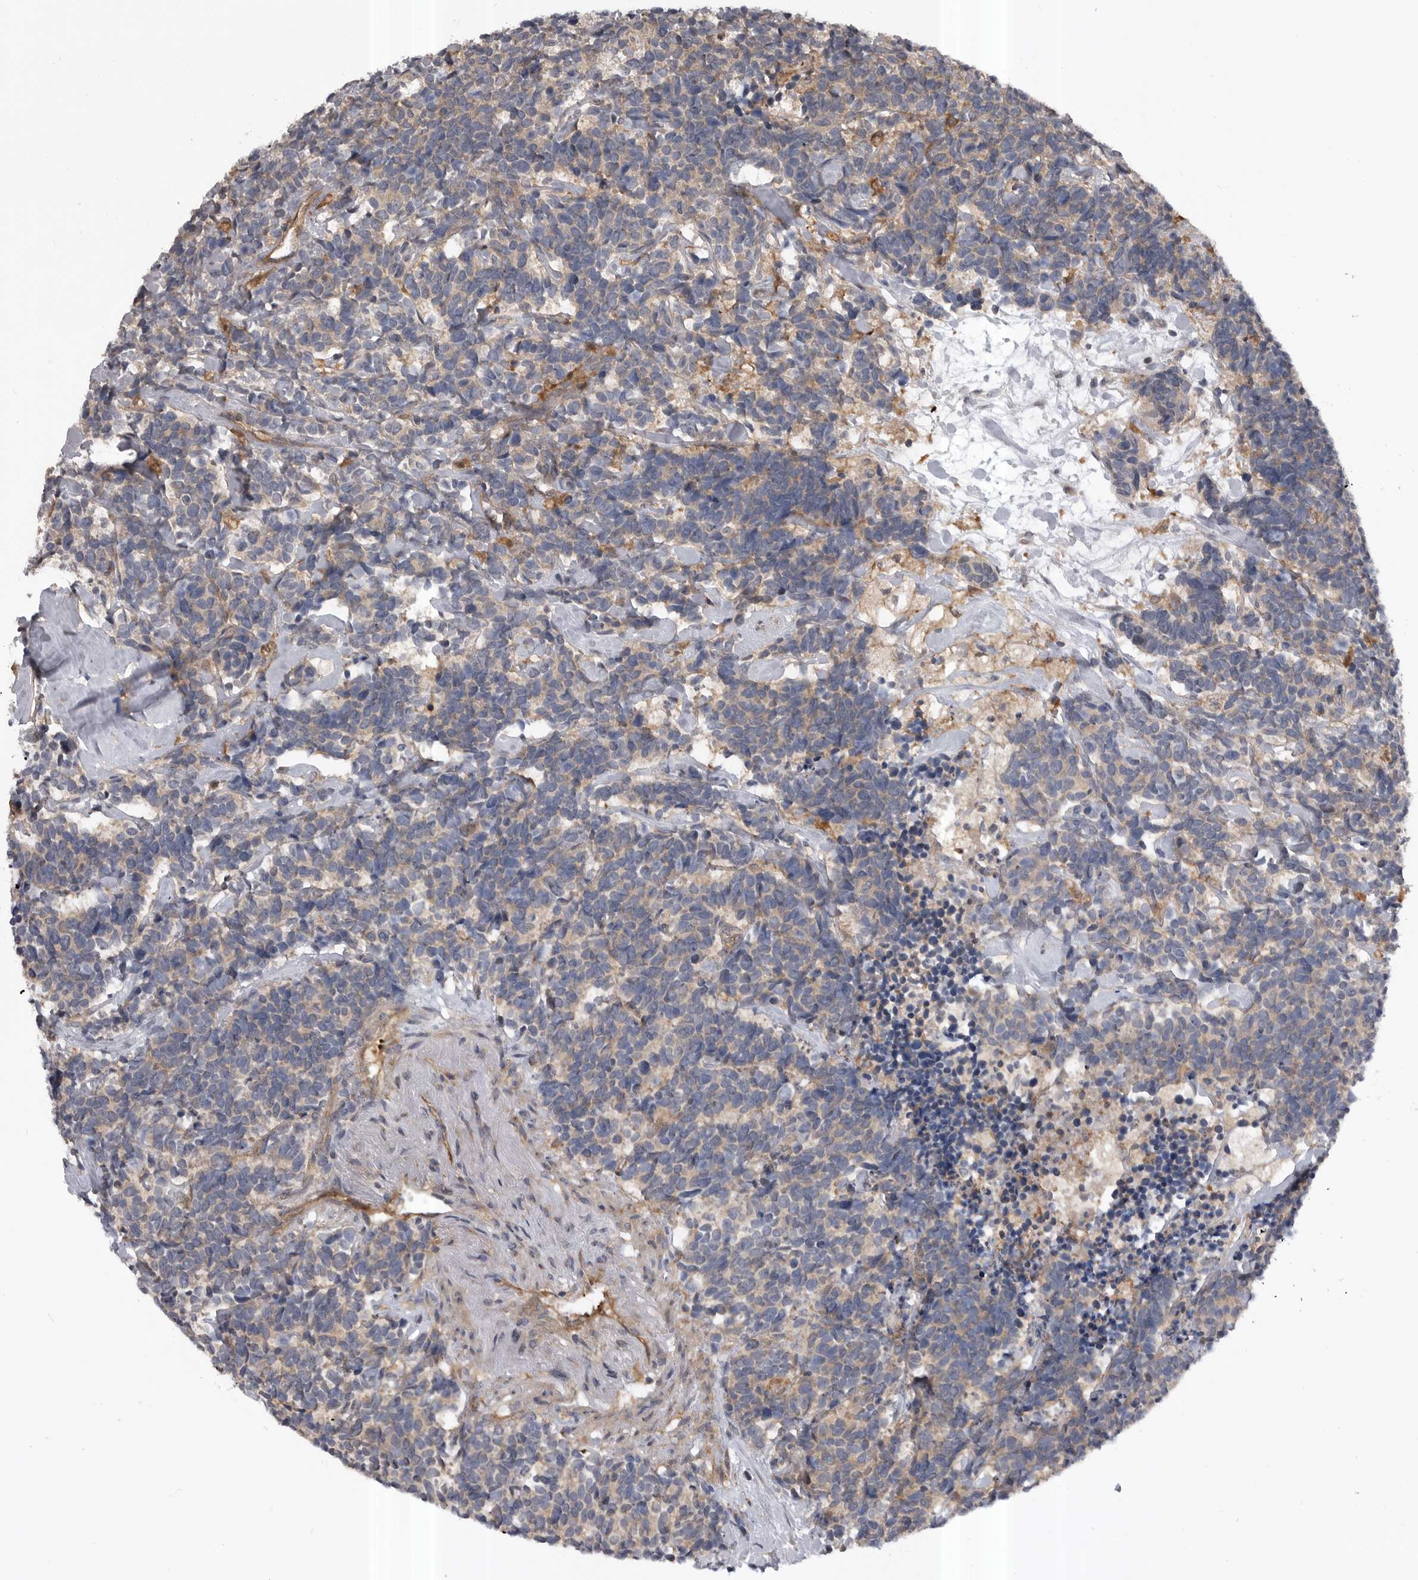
{"staining": {"intensity": "weak", "quantity": "25%-75%", "location": "cytoplasmic/membranous"}, "tissue": "carcinoid", "cell_type": "Tumor cells", "image_type": "cancer", "snomed": [{"axis": "morphology", "description": "Carcinoma, NOS"}, {"axis": "morphology", "description": "Carcinoid, malignant, NOS"}, {"axis": "topography", "description": "Urinary bladder"}], "caption": "An image of human carcinoma stained for a protein reveals weak cytoplasmic/membranous brown staining in tumor cells.", "gene": "RAB3GAP2", "patient": {"sex": "male", "age": 57}}